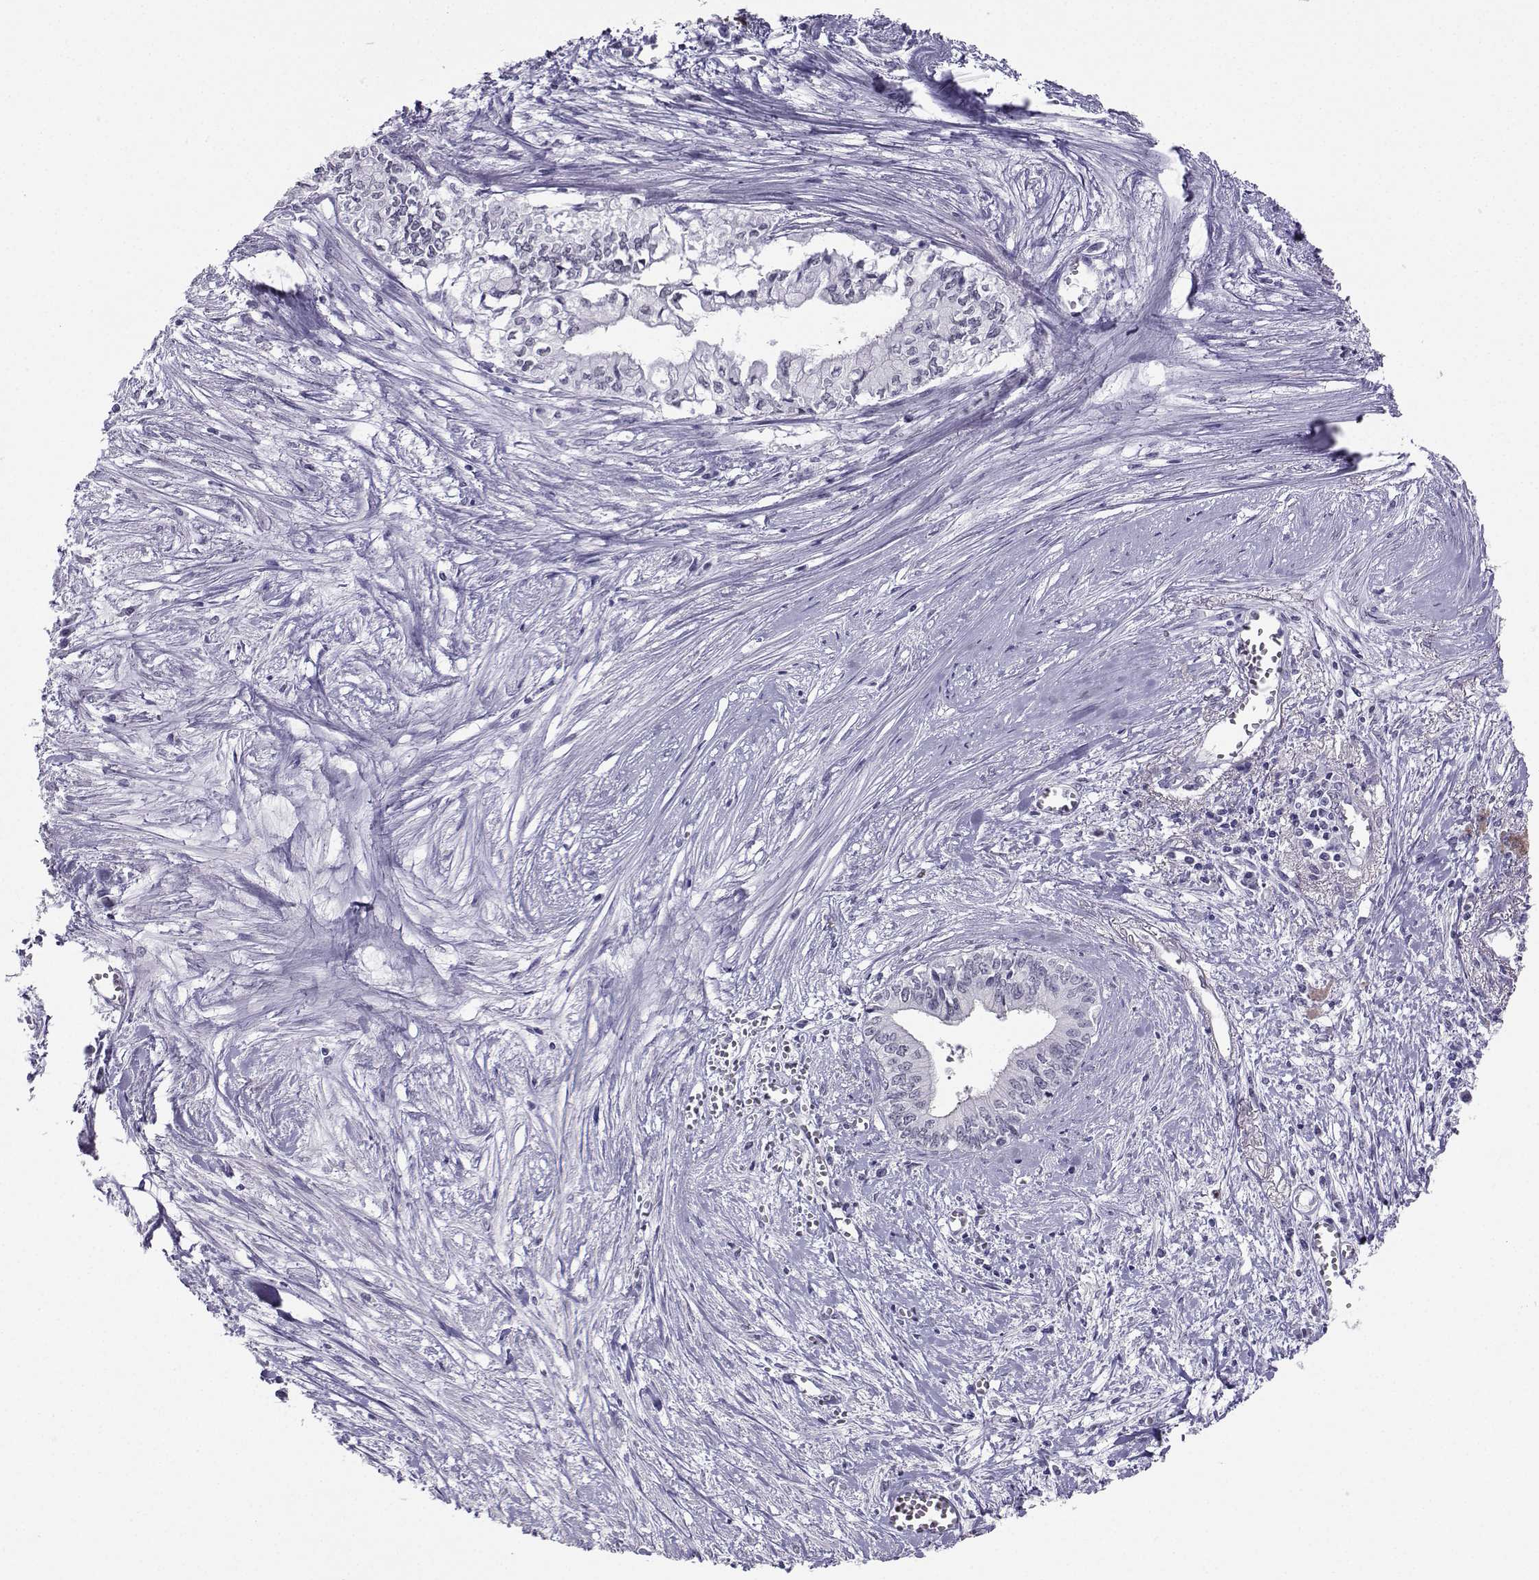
{"staining": {"intensity": "negative", "quantity": "none", "location": "none"}, "tissue": "pancreatic cancer", "cell_type": "Tumor cells", "image_type": "cancer", "snomed": [{"axis": "morphology", "description": "Adenocarcinoma, NOS"}, {"axis": "topography", "description": "Pancreas"}], "caption": "Human pancreatic adenocarcinoma stained for a protein using immunohistochemistry demonstrates no staining in tumor cells.", "gene": "TEDC2", "patient": {"sex": "female", "age": 61}}